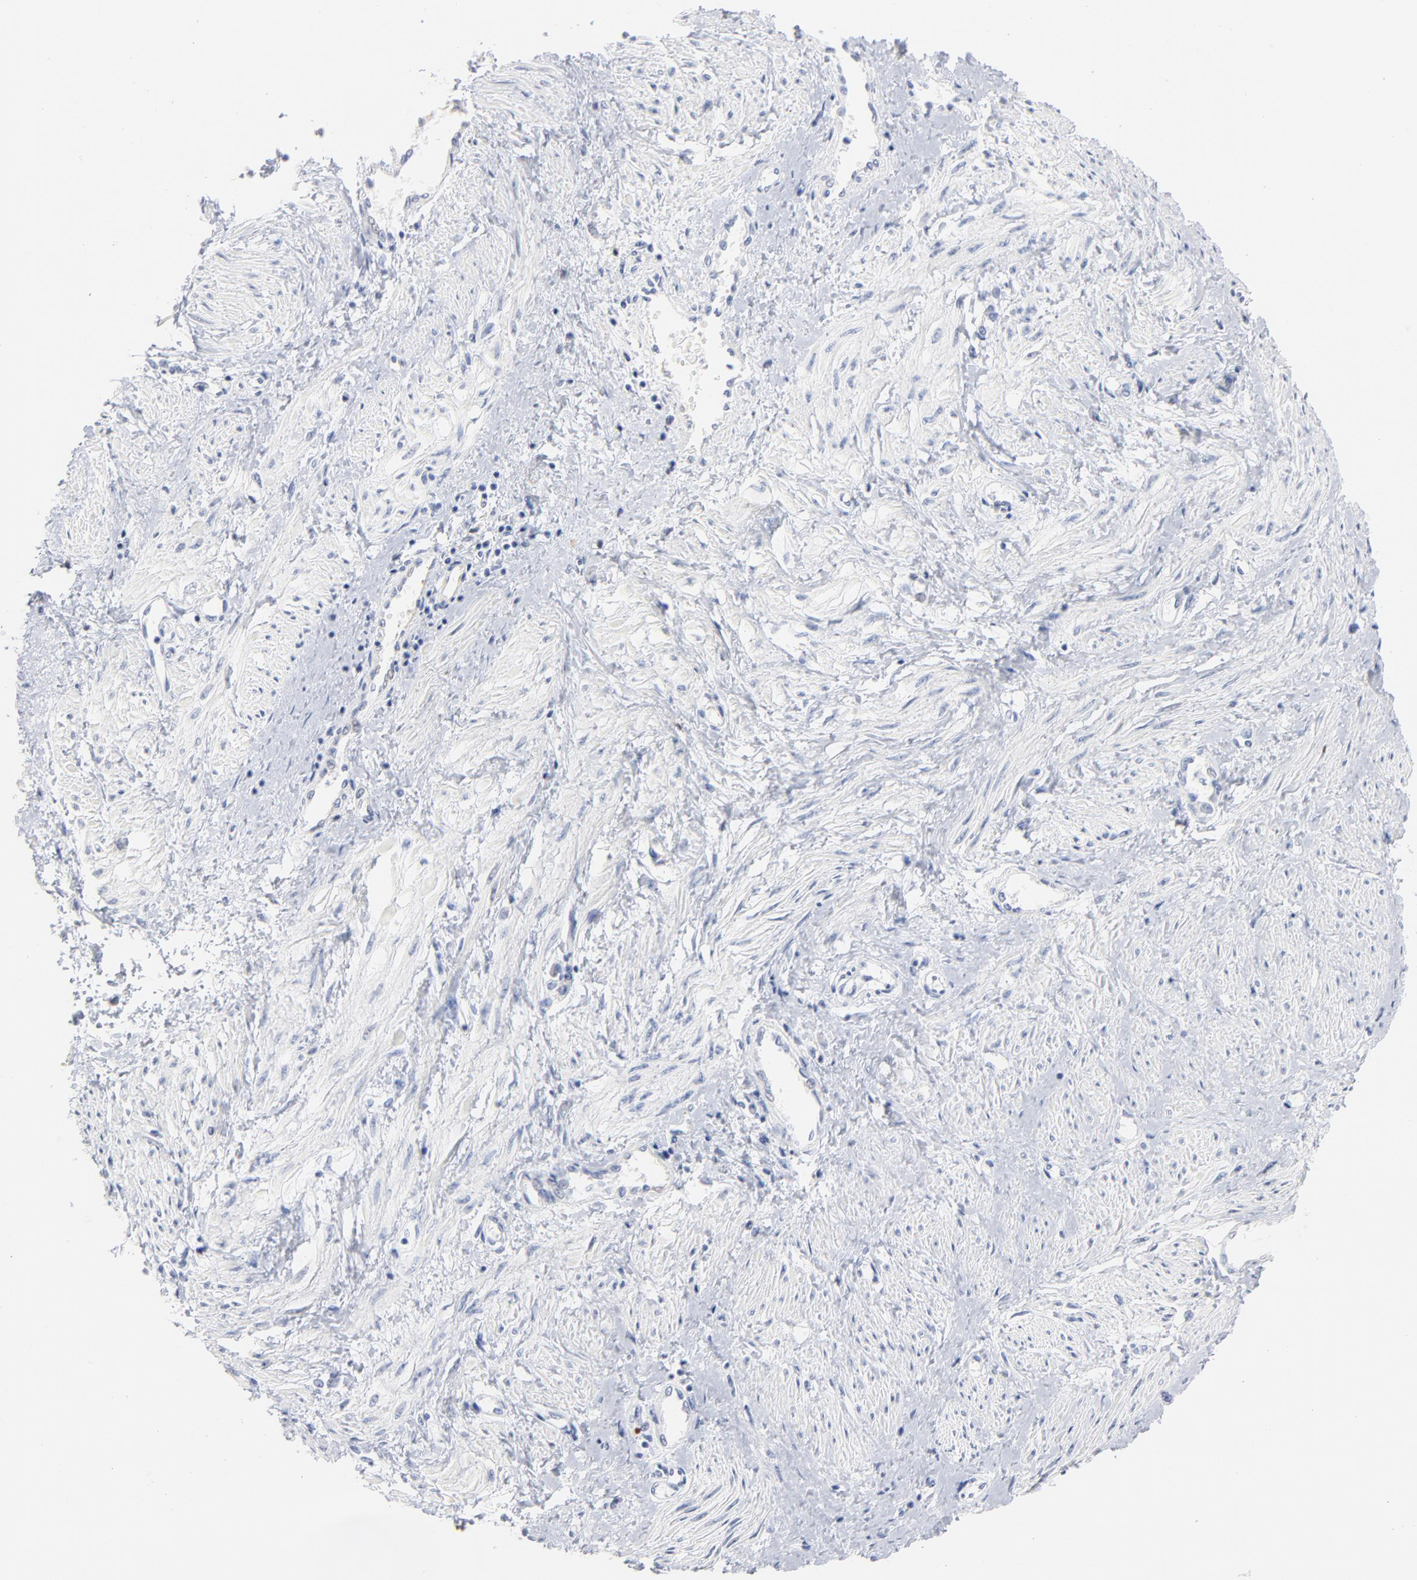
{"staining": {"intensity": "negative", "quantity": "none", "location": "none"}, "tissue": "smooth muscle", "cell_type": "Smooth muscle cells", "image_type": "normal", "snomed": [{"axis": "morphology", "description": "Normal tissue, NOS"}, {"axis": "topography", "description": "Smooth muscle"}, {"axis": "topography", "description": "Uterus"}], "caption": "A histopathology image of human smooth muscle is negative for staining in smooth muscle cells. Nuclei are stained in blue.", "gene": "IFIT2", "patient": {"sex": "female", "age": 39}}